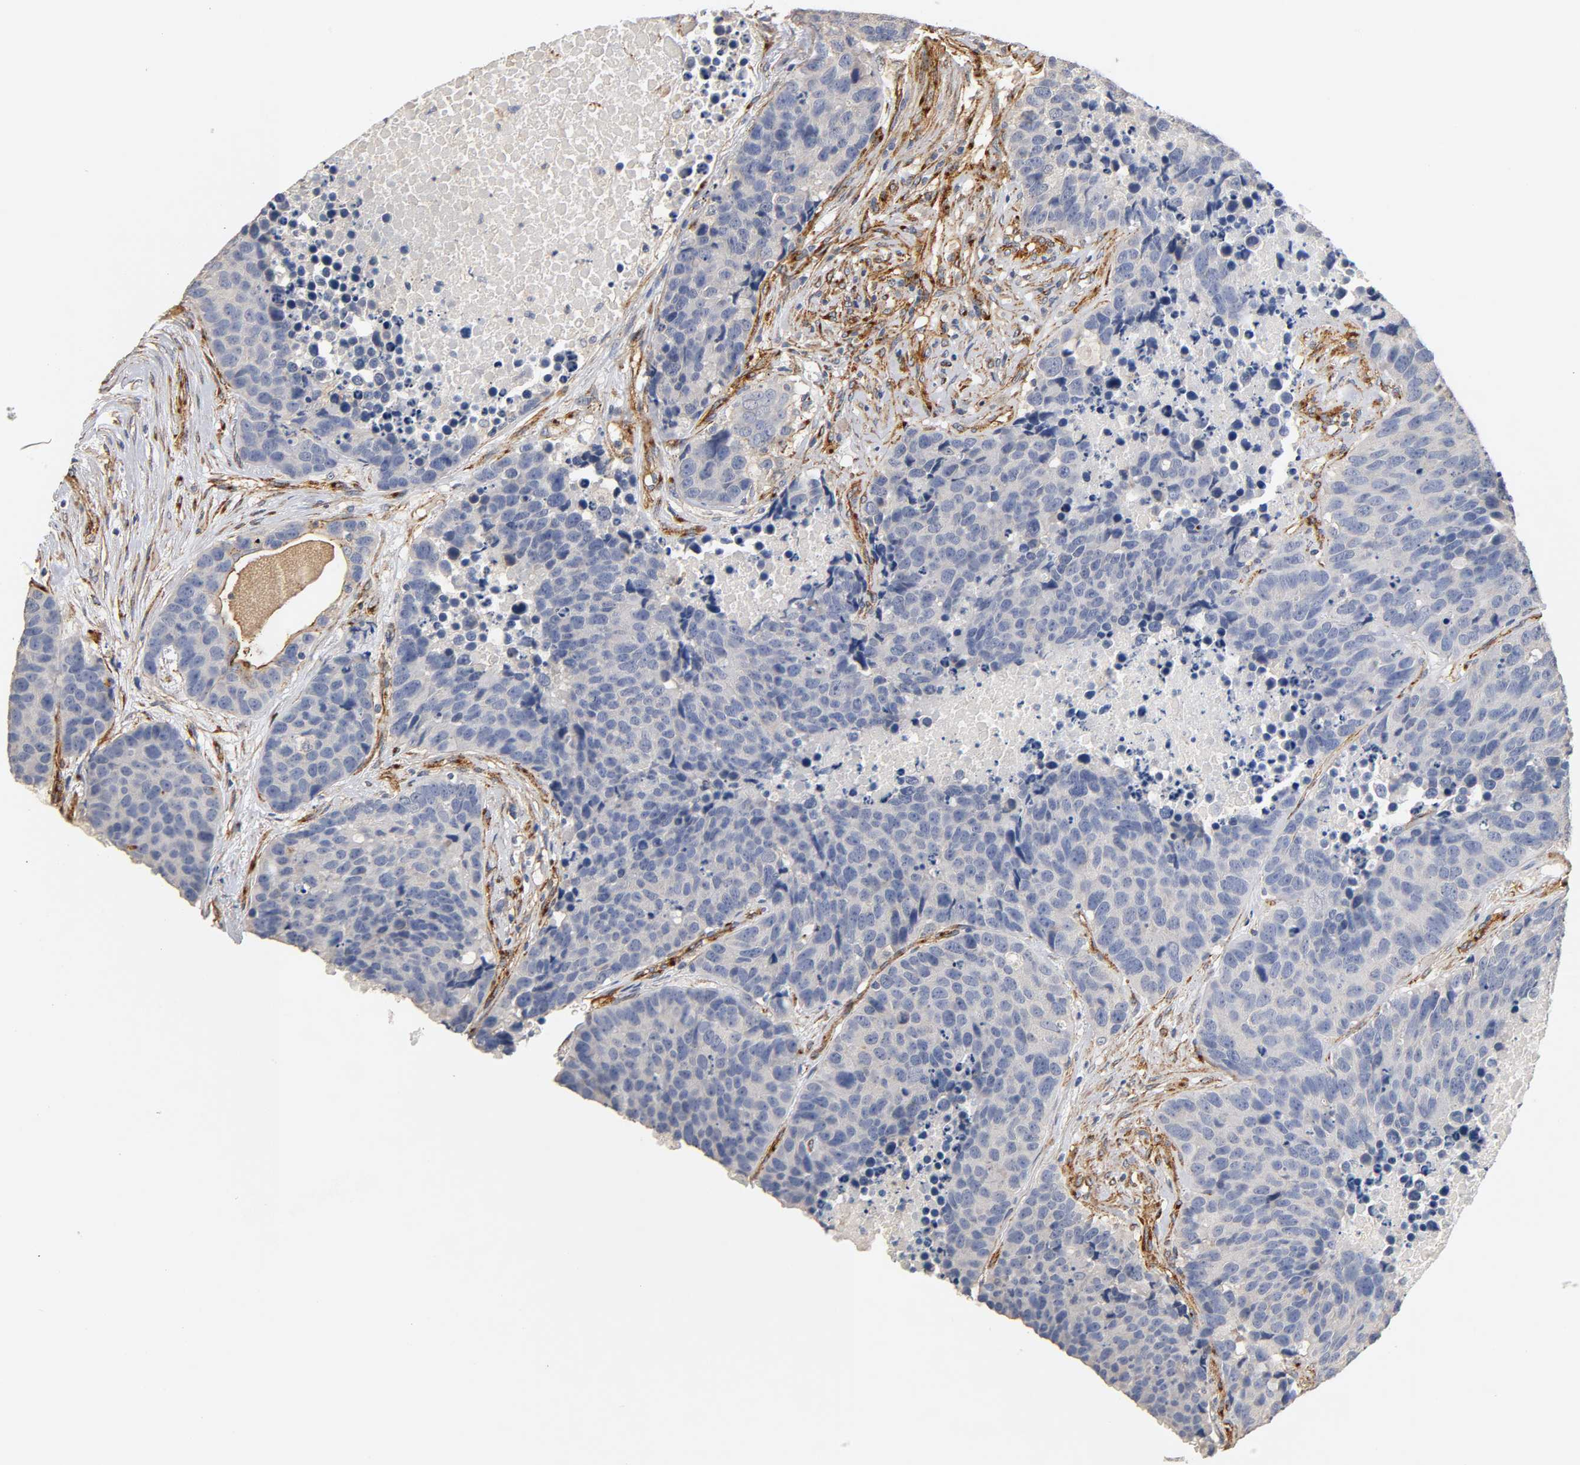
{"staining": {"intensity": "negative", "quantity": "none", "location": "none"}, "tissue": "carcinoid", "cell_type": "Tumor cells", "image_type": "cancer", "snomed": [{"axis": "morphology", "description": "Carcinoid, malignant, NOS"}, {"axis": "topography", "description": "Lung"}], "caption": "Malignant carcinoid stained for a protein using IHC demonstrates no expression tumor cells.", "gene": "IFITM3", "patient": {"sex": "male", "age": 60}}